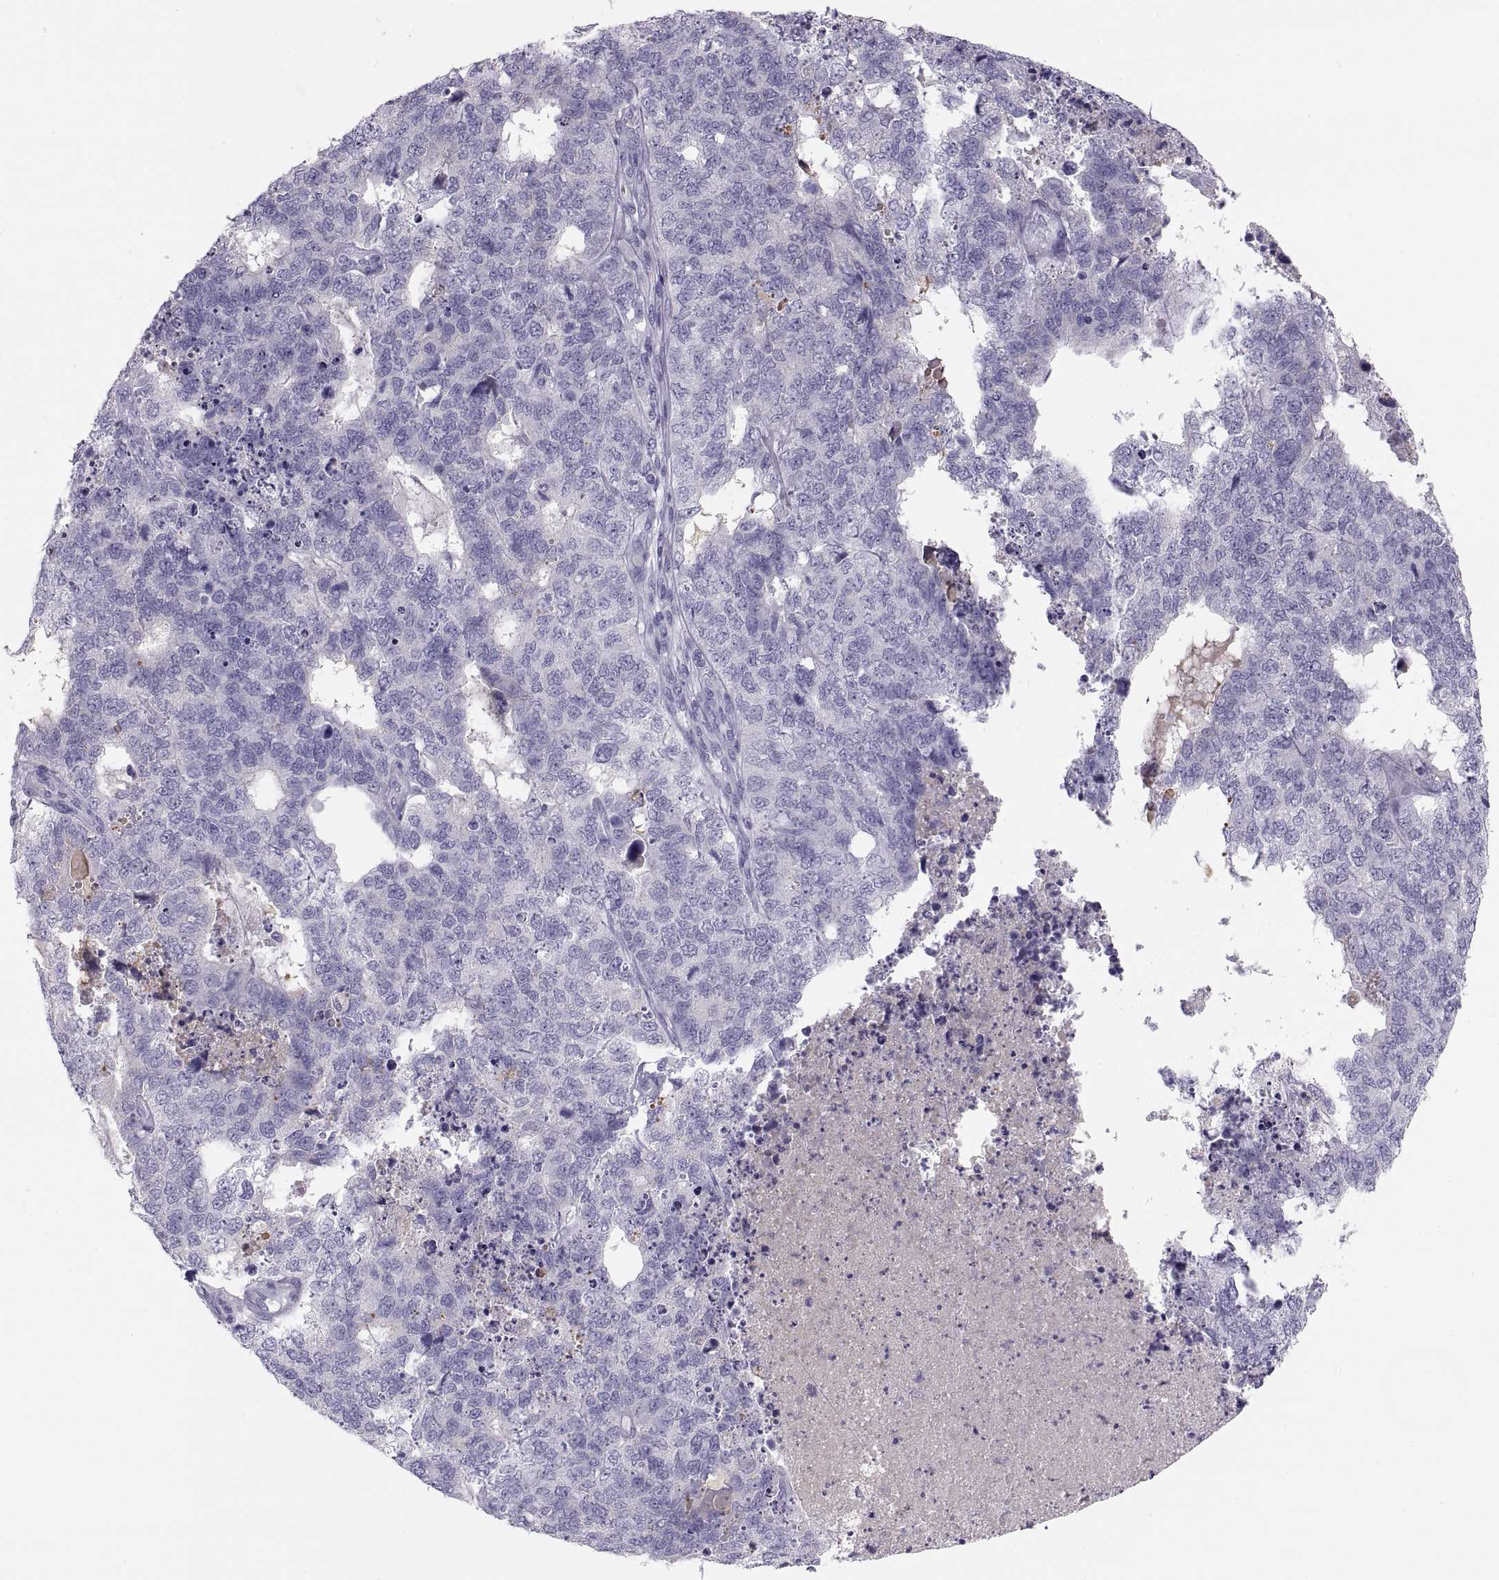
{"staining": {"intensity": "negative", "quantity": "none", "location": "none"}, "tissue": "cervical cancer", "cell_type": "Tumor cells", "image_type": "cancer", "snomed": [{"axis": "morphology", "description": "Squamous cell carcinoma, NOS"}, {"axis": "topography", "description": "Cervix"}], "caption": "Immunohistochemical staining of human cervical cancer (squamous cell carcinoma) demonstrates no significant positivity in tumor cells.", "gene": "MAGEB2", "patient": {"sex": "female", "age": 63}}